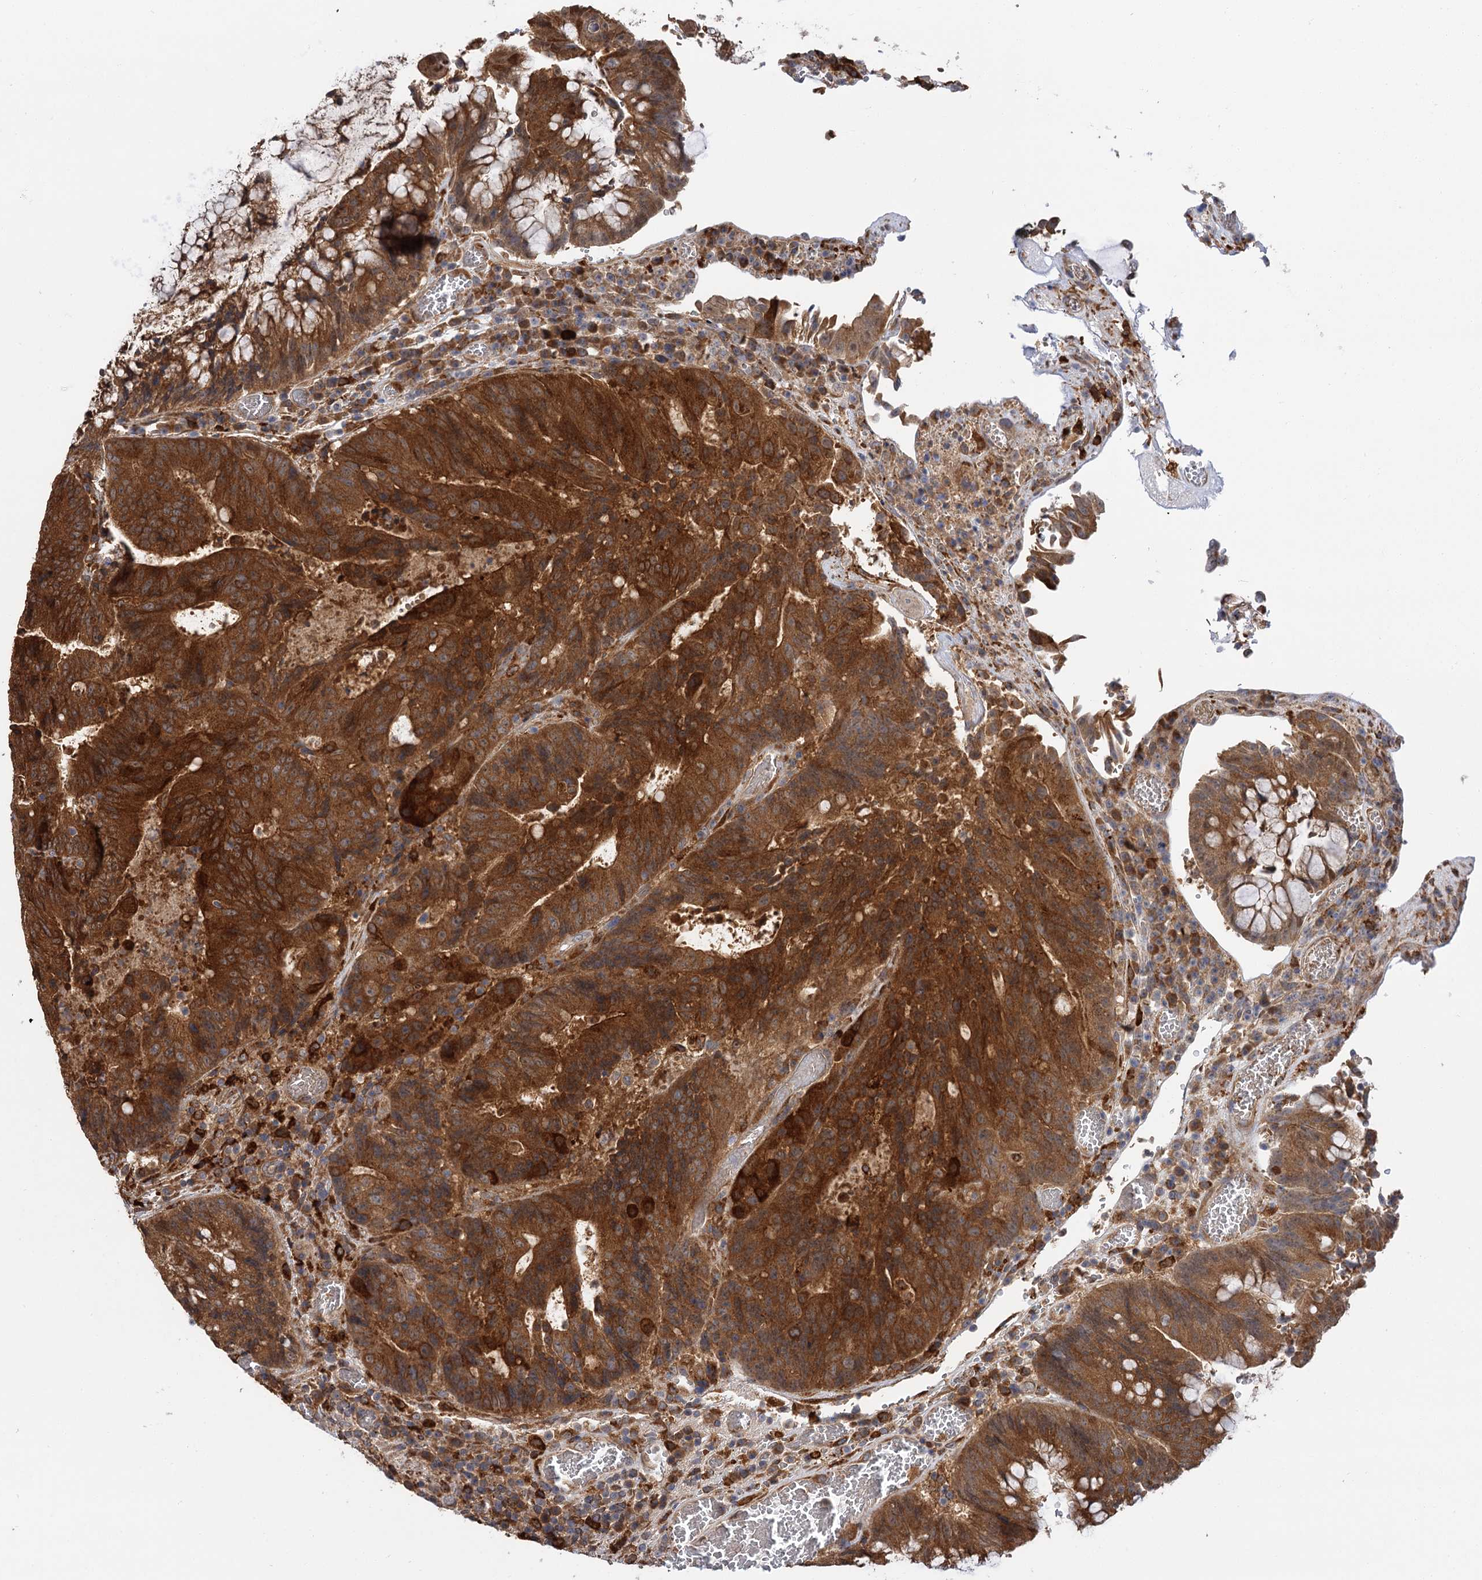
{"staining": {"intensity": "strong", "quantity": ">75%", "location": "cytoplasmic/membranous"}, "tissue": "colorectal cancer", "cell_type": "Tumor cells", "image_type": "cancer", "snomed": [{"axis": "morphology", "description": "Adenocarcinoma, NOS"}, {"axis": "topography", "description": "Rectum"}], "caption": "Immunohistochemistry (IHC) staining of colorectal cancer (adenocarcinoma), which shows high levels of strong cytoplasmic/membranous staining in approximately >75% of tumor cells indicating strong cytoplasmic/membranous protein expression. The staining was performed using DAB (brown) for protein detection and nuclei were counterstained in hematoxylin (blue).", "gene": "PPIP5K2", "patient": {"sex": "male", "age": 69}}